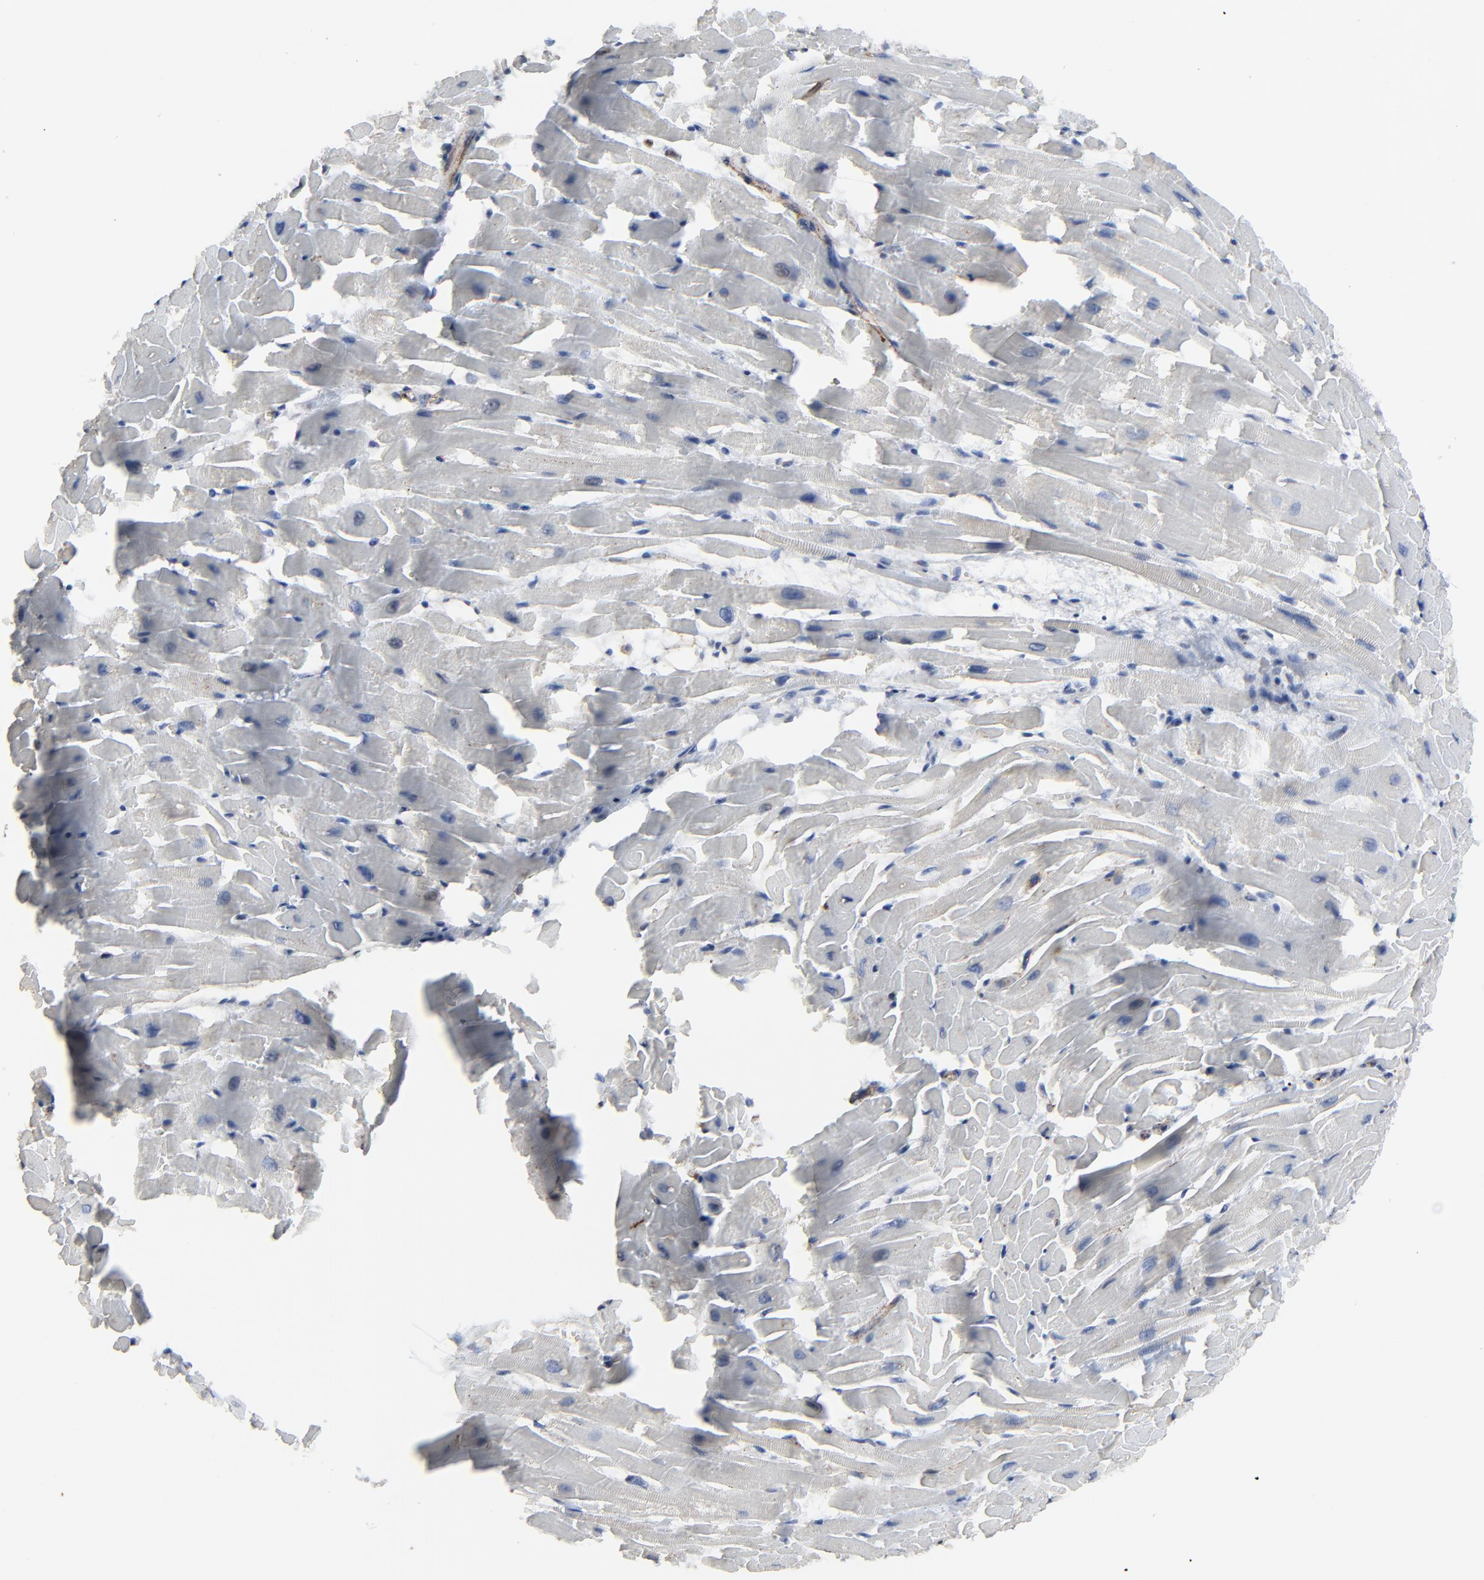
{"staining": {"intensity": "negative", "quantity": "none", "location": "none"}, "tissue": "heart muscle", "cell_type": "Cardiomyocytes", "image_type": "normal", "snomed": [{"axis": "morphology", "description": "Normal tissue, NOS"}, {"axis": "topography", "description": "Heart"}], "caption": "Immunohistochemical staining of normal heart muscle reveals no significant staining in cardiomyocytes.", "gene": "BIRC3", "patient": {"sex": "female", "age": 19}}